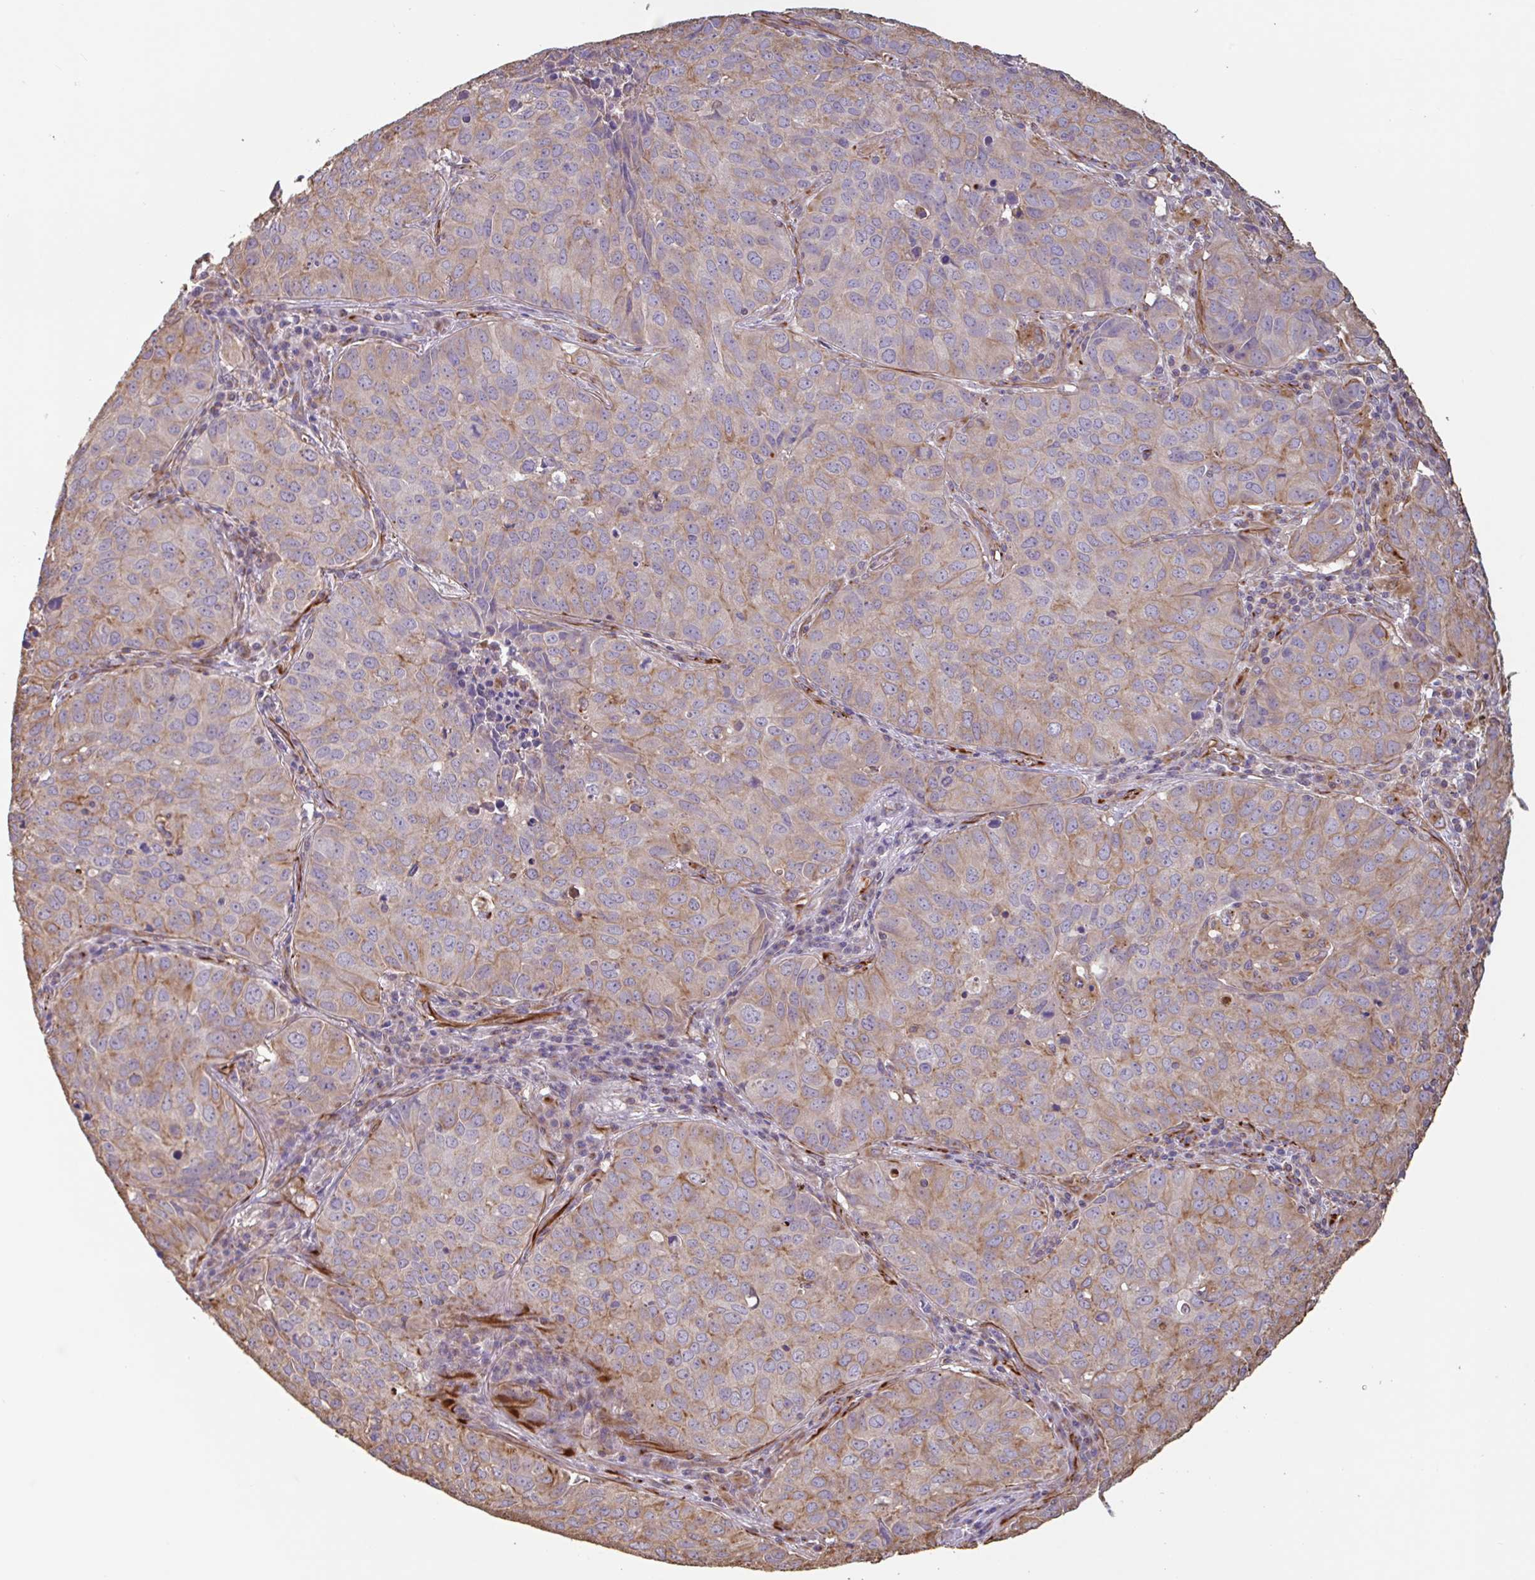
{"staining": {"intensity": "weak", "quantity": "25%-75%", "location": "cytoplasmic/membranous"}, "tissue": "lung cancer", "cell_type": "Tumor cells", "image_type": "cancer", "snomed": [{"axis": "morphology", "description": "Adenocarcinoma, NOS"}, {"axis": "topography", "description": "Lung"}], "caption": "Lung adenocarcinoma was stained to show a protein in brown. There is low levels of weak cytoplasmic/membranous positivity in about 25%-75% of tumor cells.", "gene": "ZNF790", "patient": {"sex": "female", "age": 50}}